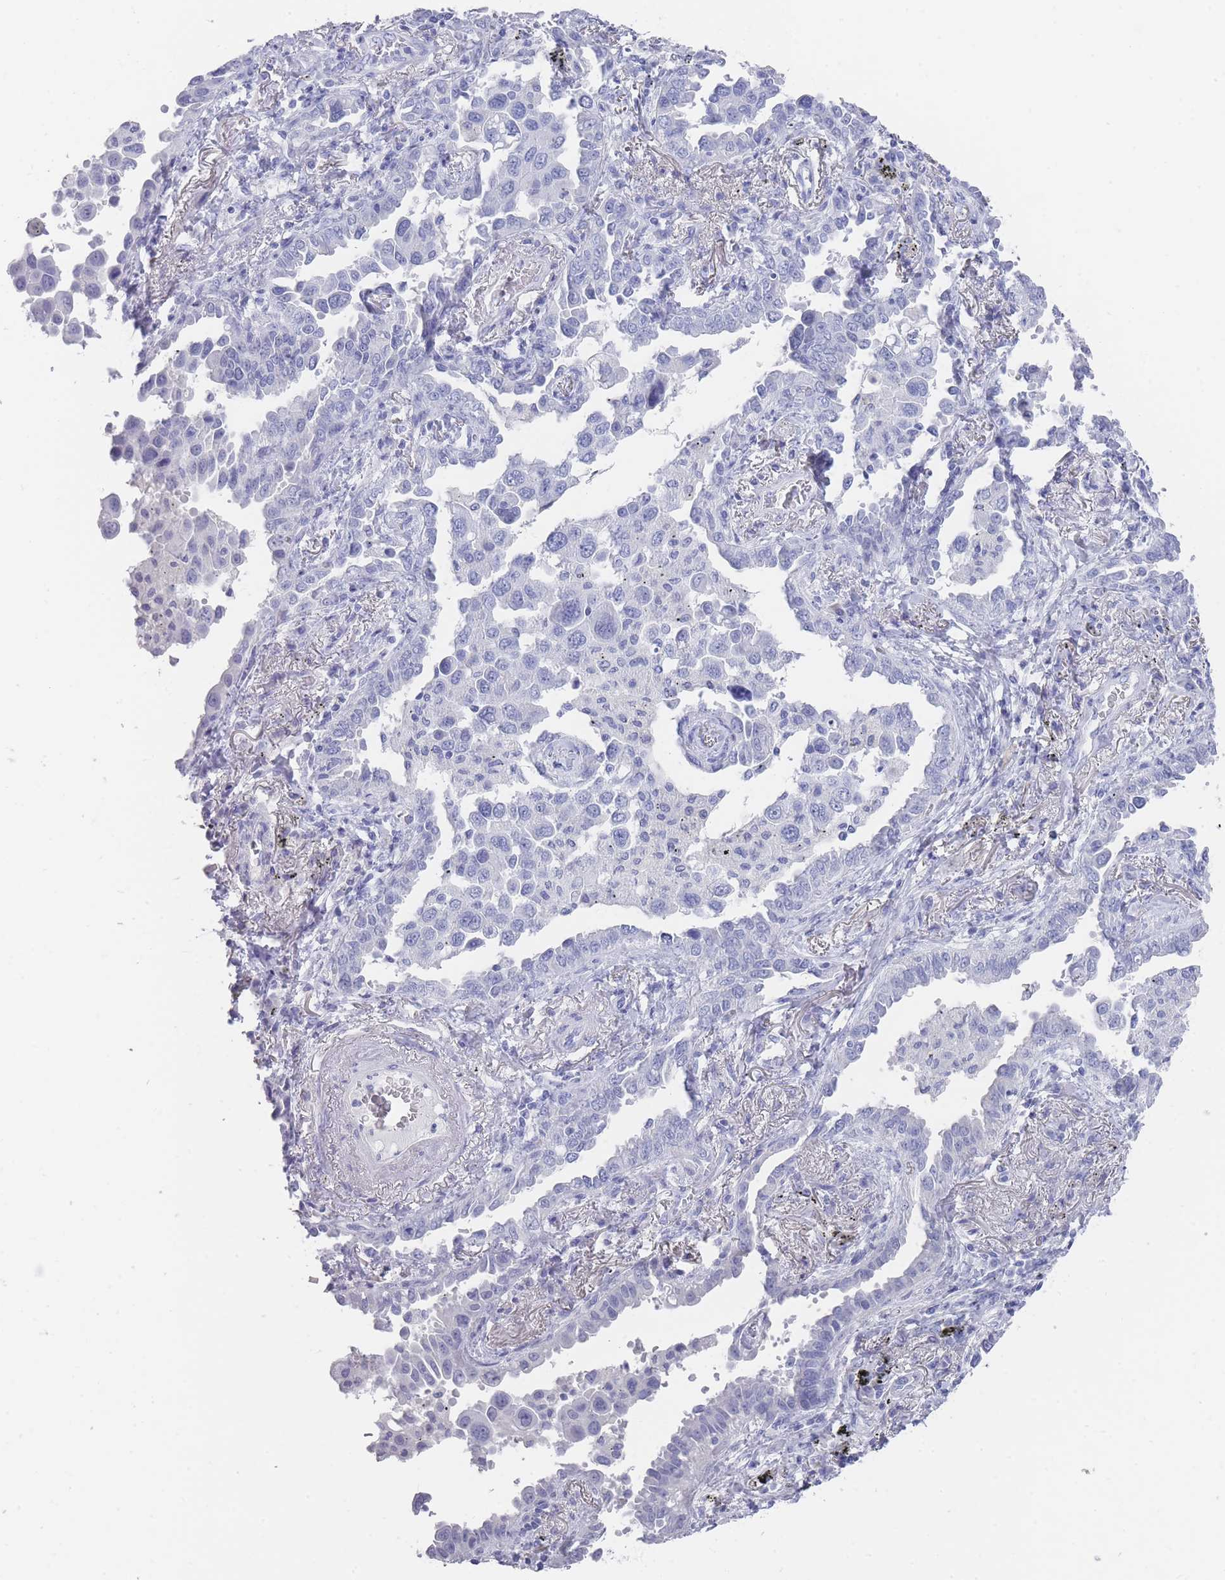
{"staining": {"intensity": "negative", "quantity": "none", "location": "none"}, "tissue": "lung cancer", "cell_type": "Tumor cells", "image_type": "cancer", "snomed": [{"axis": "morphology", "description": "Adenocarcinoma, NOS"}, {"axis": "topography", "description": "Lung"}], "caption": "This is an immunohistochemistry (IHC) histopathology image of human adenocarcinoma (lung). There is no staining in tumor cells.", "gene": "RAB2B", "patient": {"sex": "male", "age": 67}}